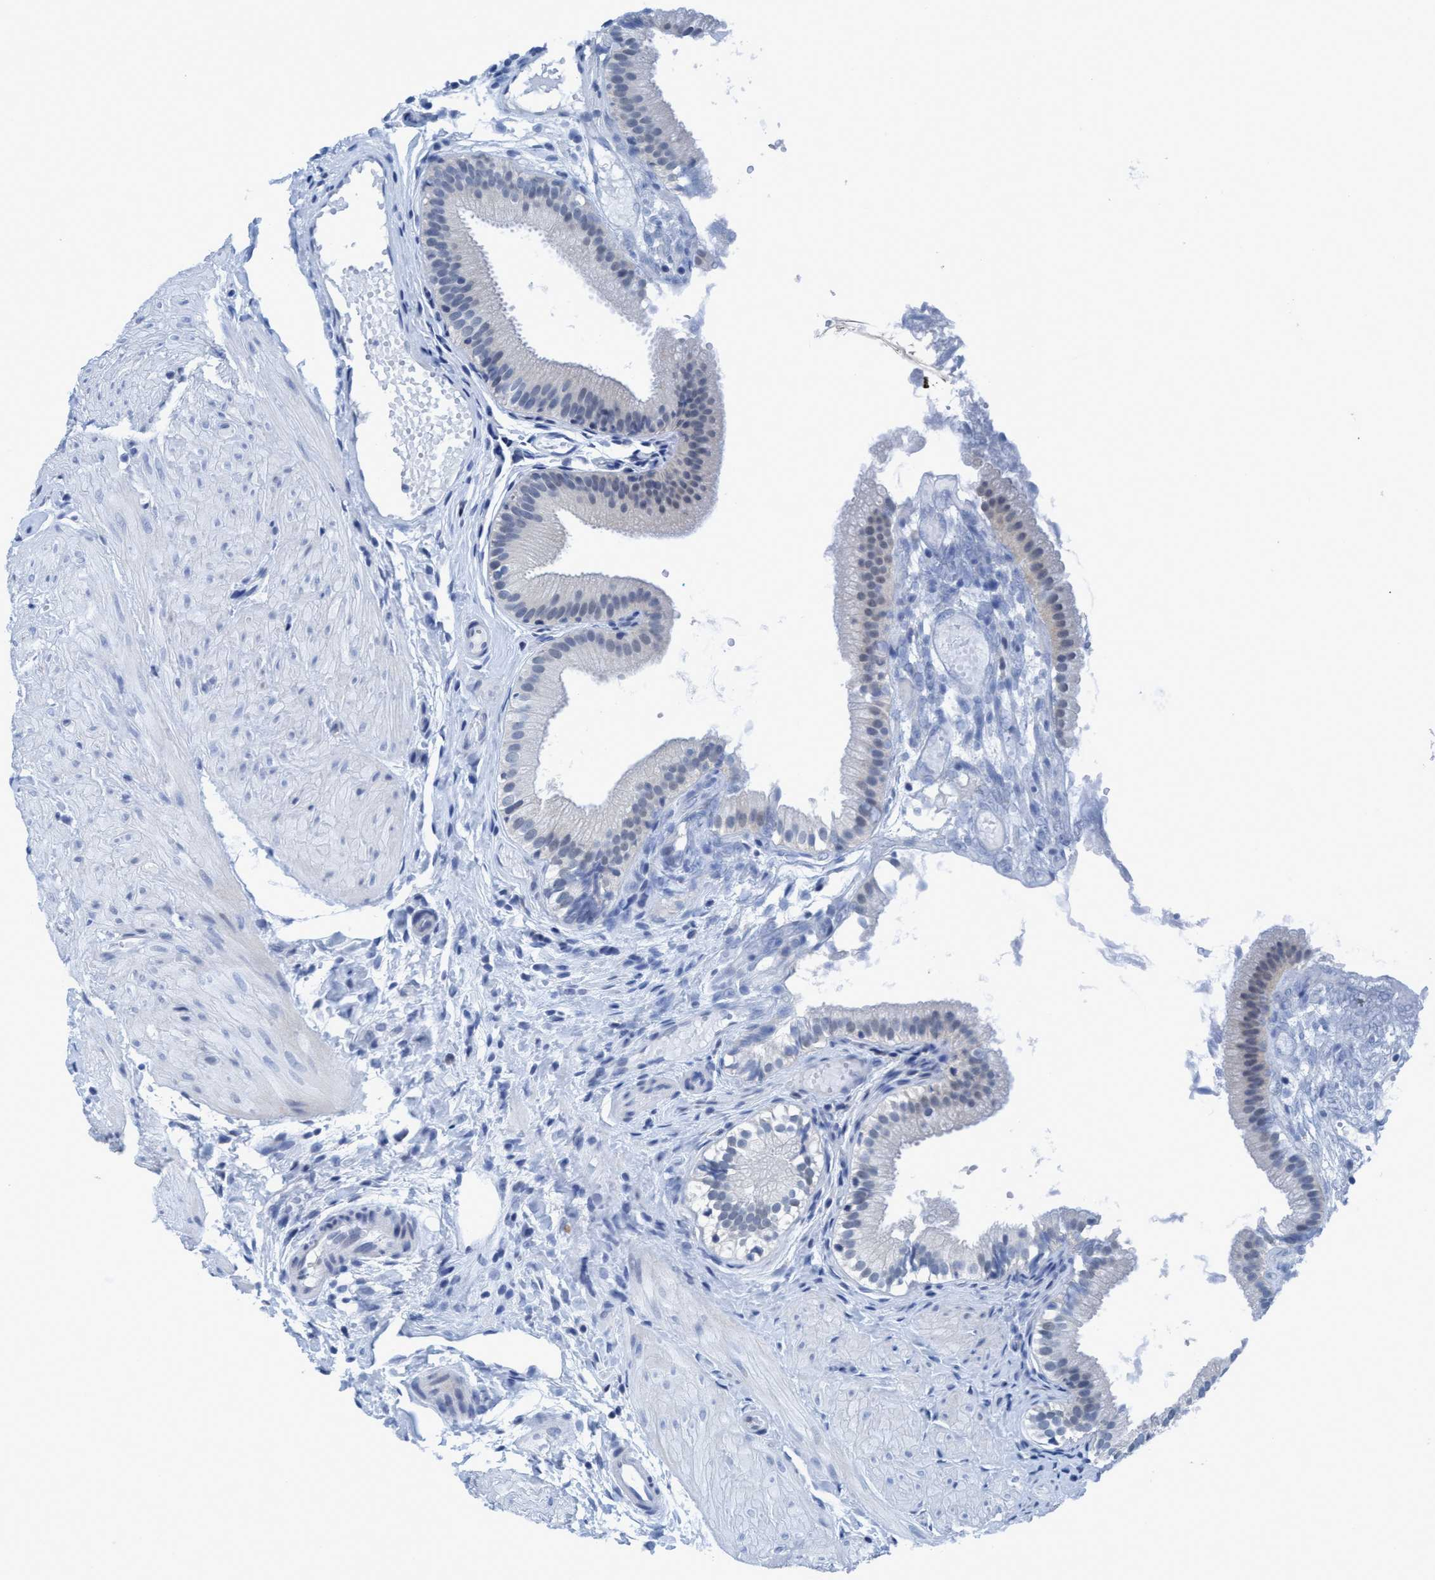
{"staining": {"intensity": "negative", "quantity": "none", "location": "none"}, "tissue": "gallbladder", "cell_type": "Glandular cells", "image_type": "normal", "snomed": [{"axis": "morphology", "description": "Normal tissue, NOS"}, {"axis": "topography", "description": "Gallbladder"}], "caption": "Benign gallbladder was stained to show a protein in brown. There is no significant staining in glandular cells. (DAB immunohistochemistry with hematoxylin counter stain).", "gene": "DNAI1", "patient": {"sex": "female", "age": 26}}